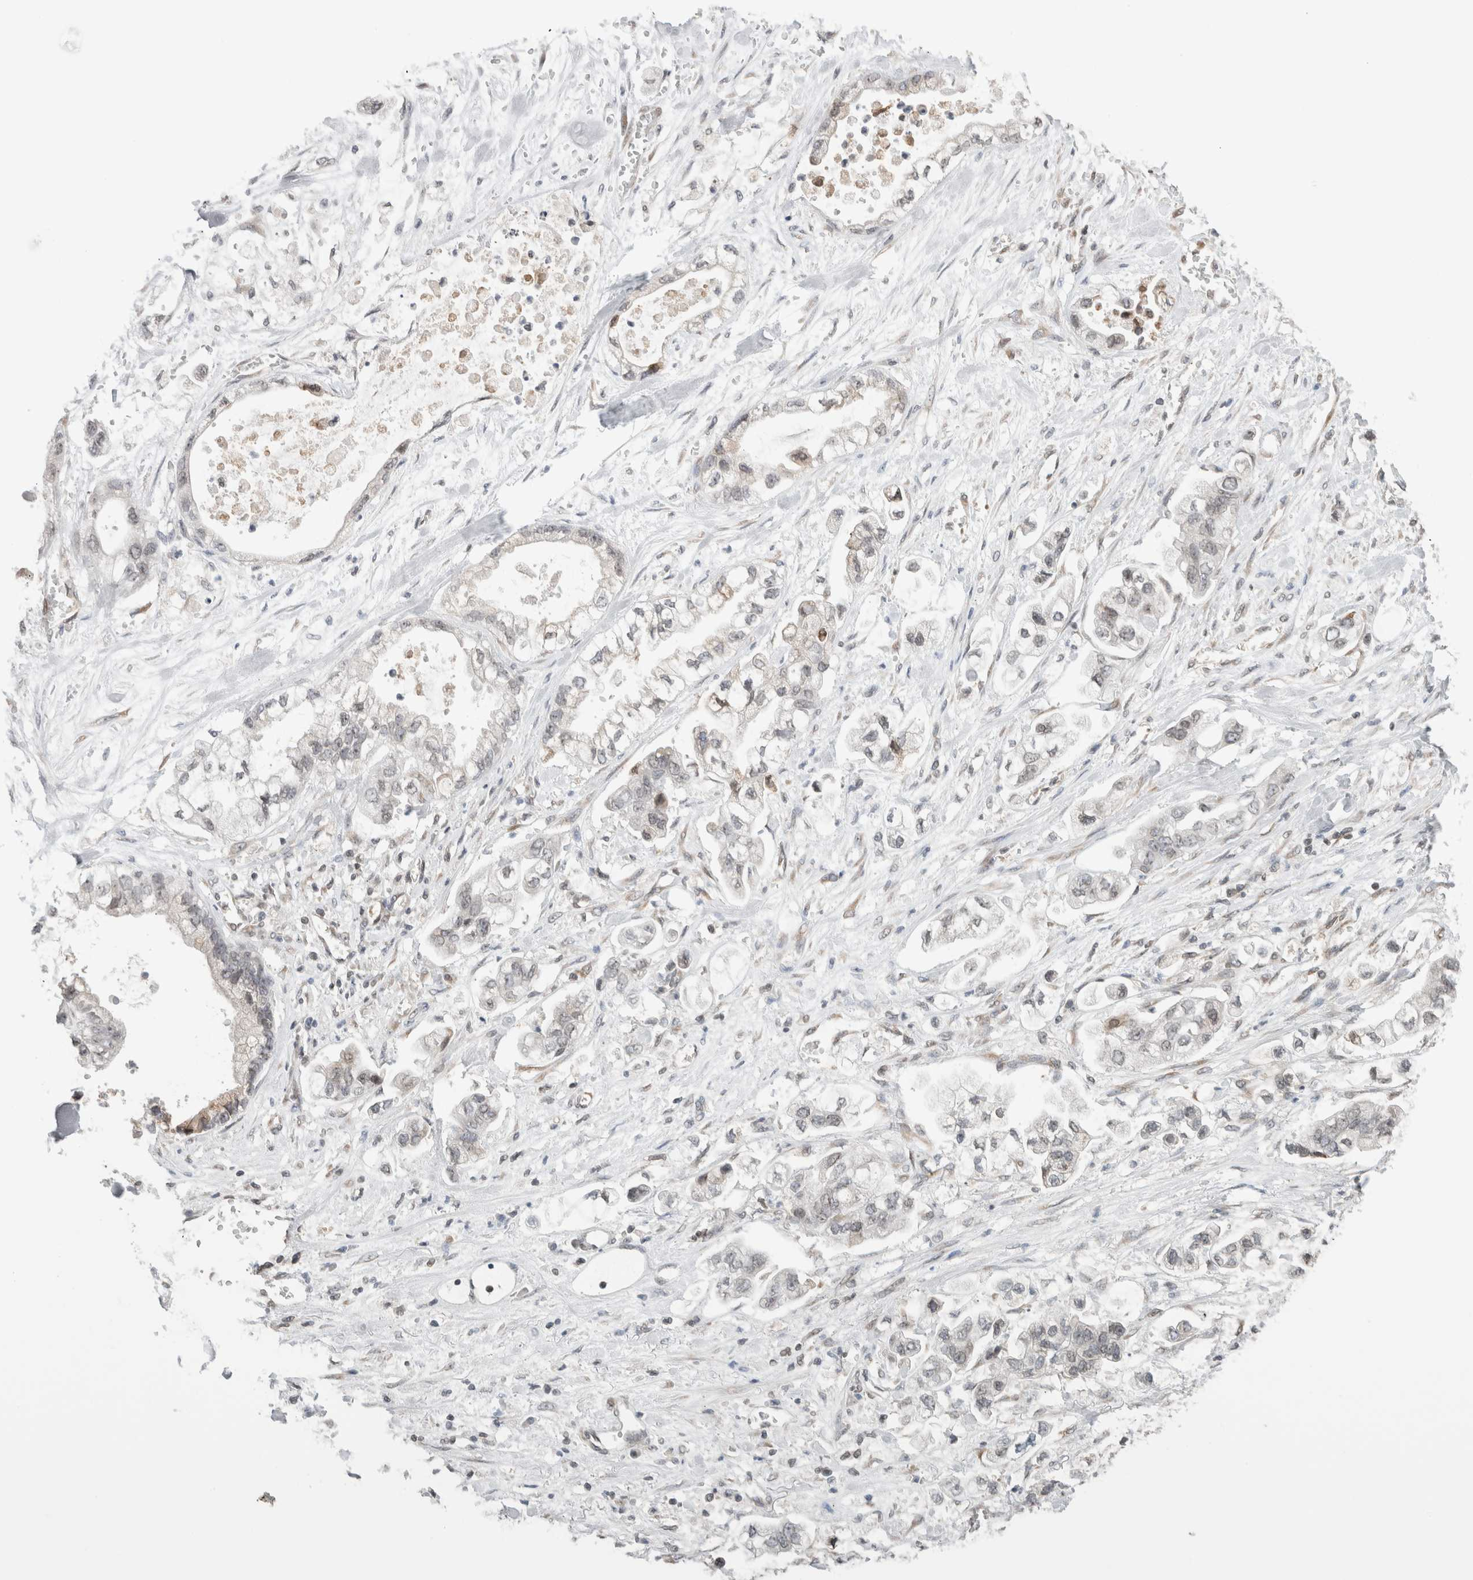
{"staining": {"intensity": "negative", "quantity": "none", "location": "none"}, "tissue": "stomach cancer", "cell_type": "Tumor cells", "image_type": "cancer", "snomed": [{"axis": "morphology", "description": "Normal tissue, NOS"}, {"axis": "morphology", "description": "Adenocarcinoma, NOS"}, {"axis": "topography", "description": "Stomach"}], "caption": "Image shows no significant protein expression in tumor cells of adenocarcinoma (stomach). (IHC, brightfield microscopy, high magnification).", "gene": "RBMX2", "patient": {"sex": "male", "age": 62}}